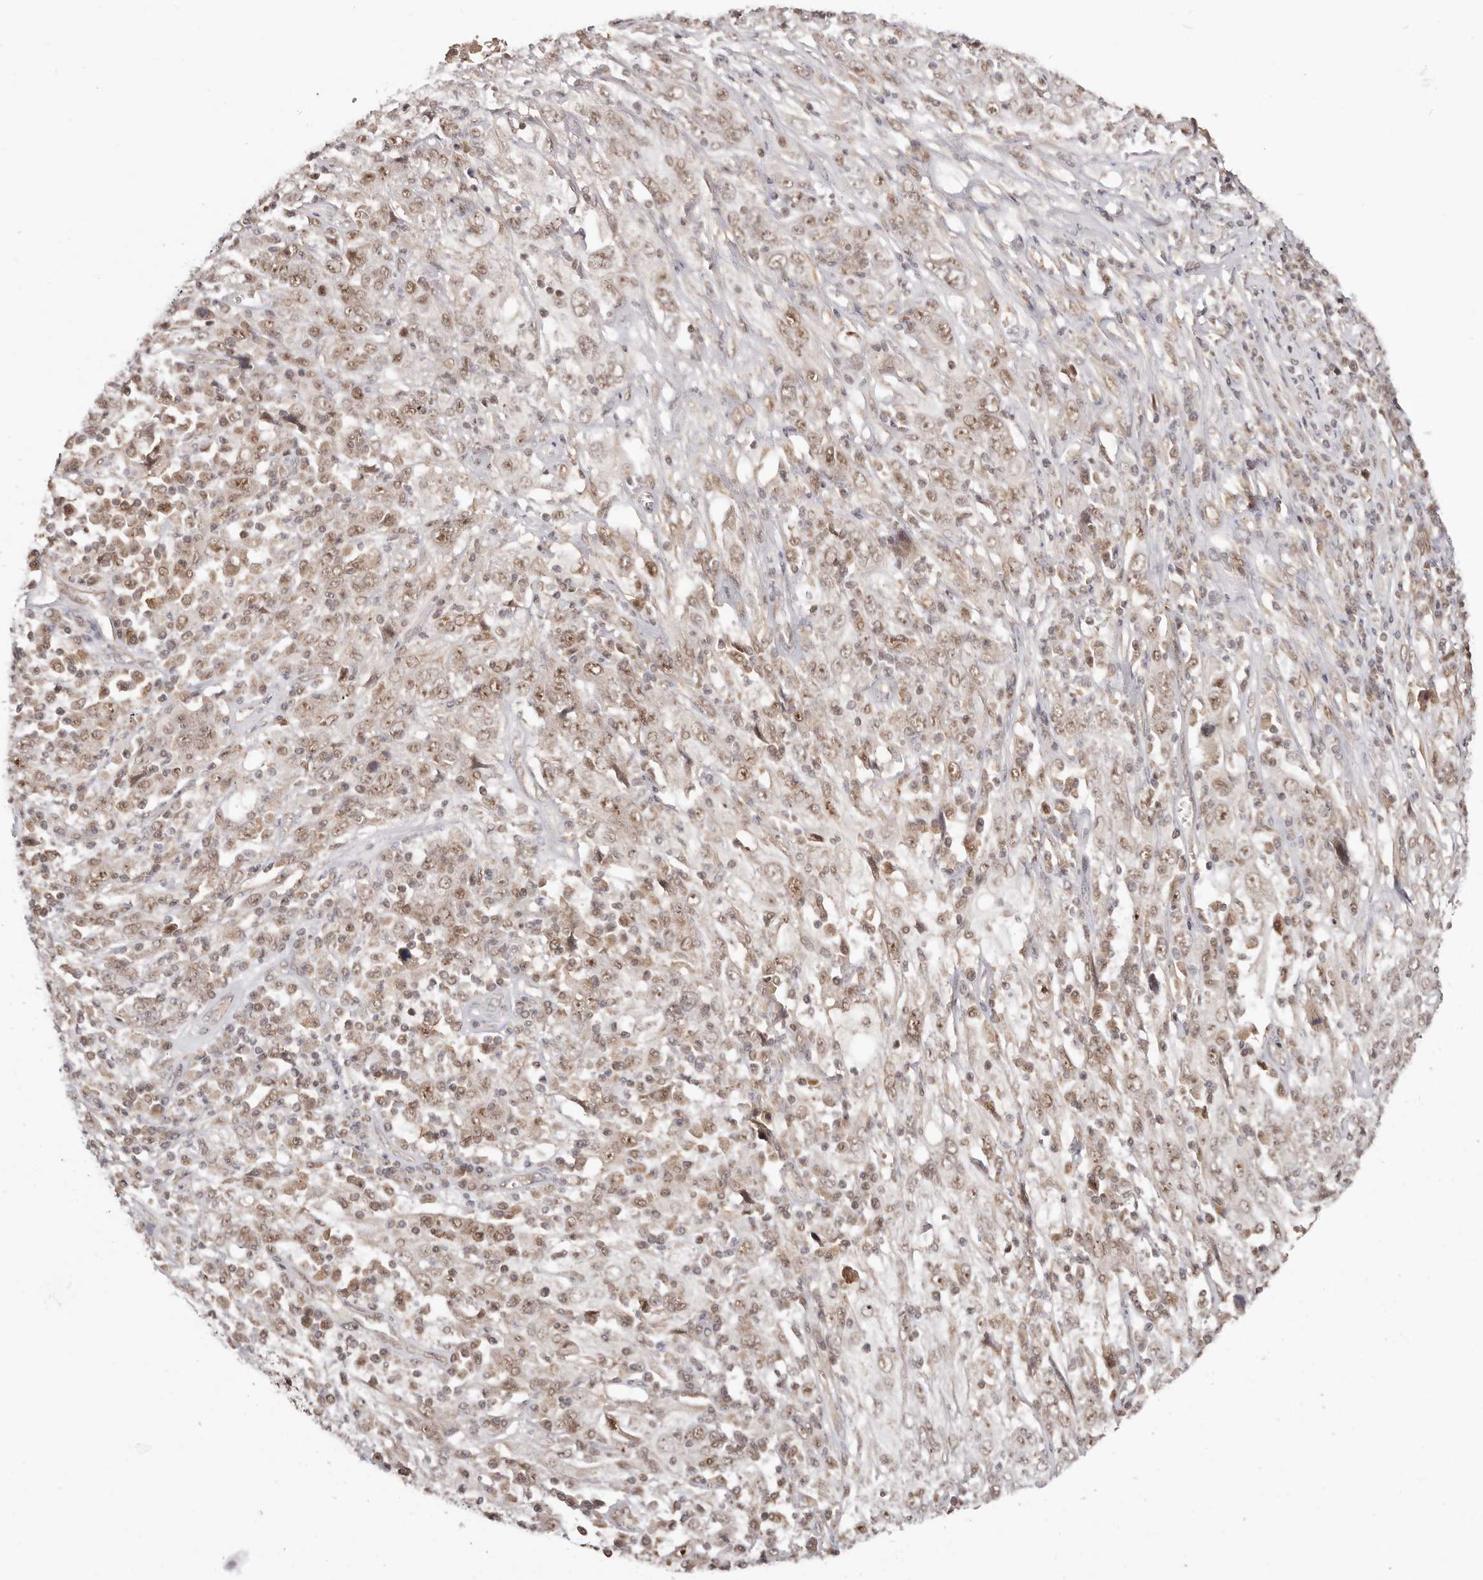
{"staining": {"intensity": "weak", "quantity": ">75%", "location": "nuclear"}, "tissue": "cervical cancer", "cell_type": "Tumor cells", "image_type": "cancer", "snomed": [{"axis": "morphology", "description": "Squamous cell carcinoma, NOS"}, {"axis": "topography", "description": "Cervix"}], "caption": "The immunohistochemical stain labels weak nuclear expression in tumor cells of cervical cancer (squamous cell carcinoma) tissue.", "gene": "MED8", "patient": {"sex": "female", "age": 46}}